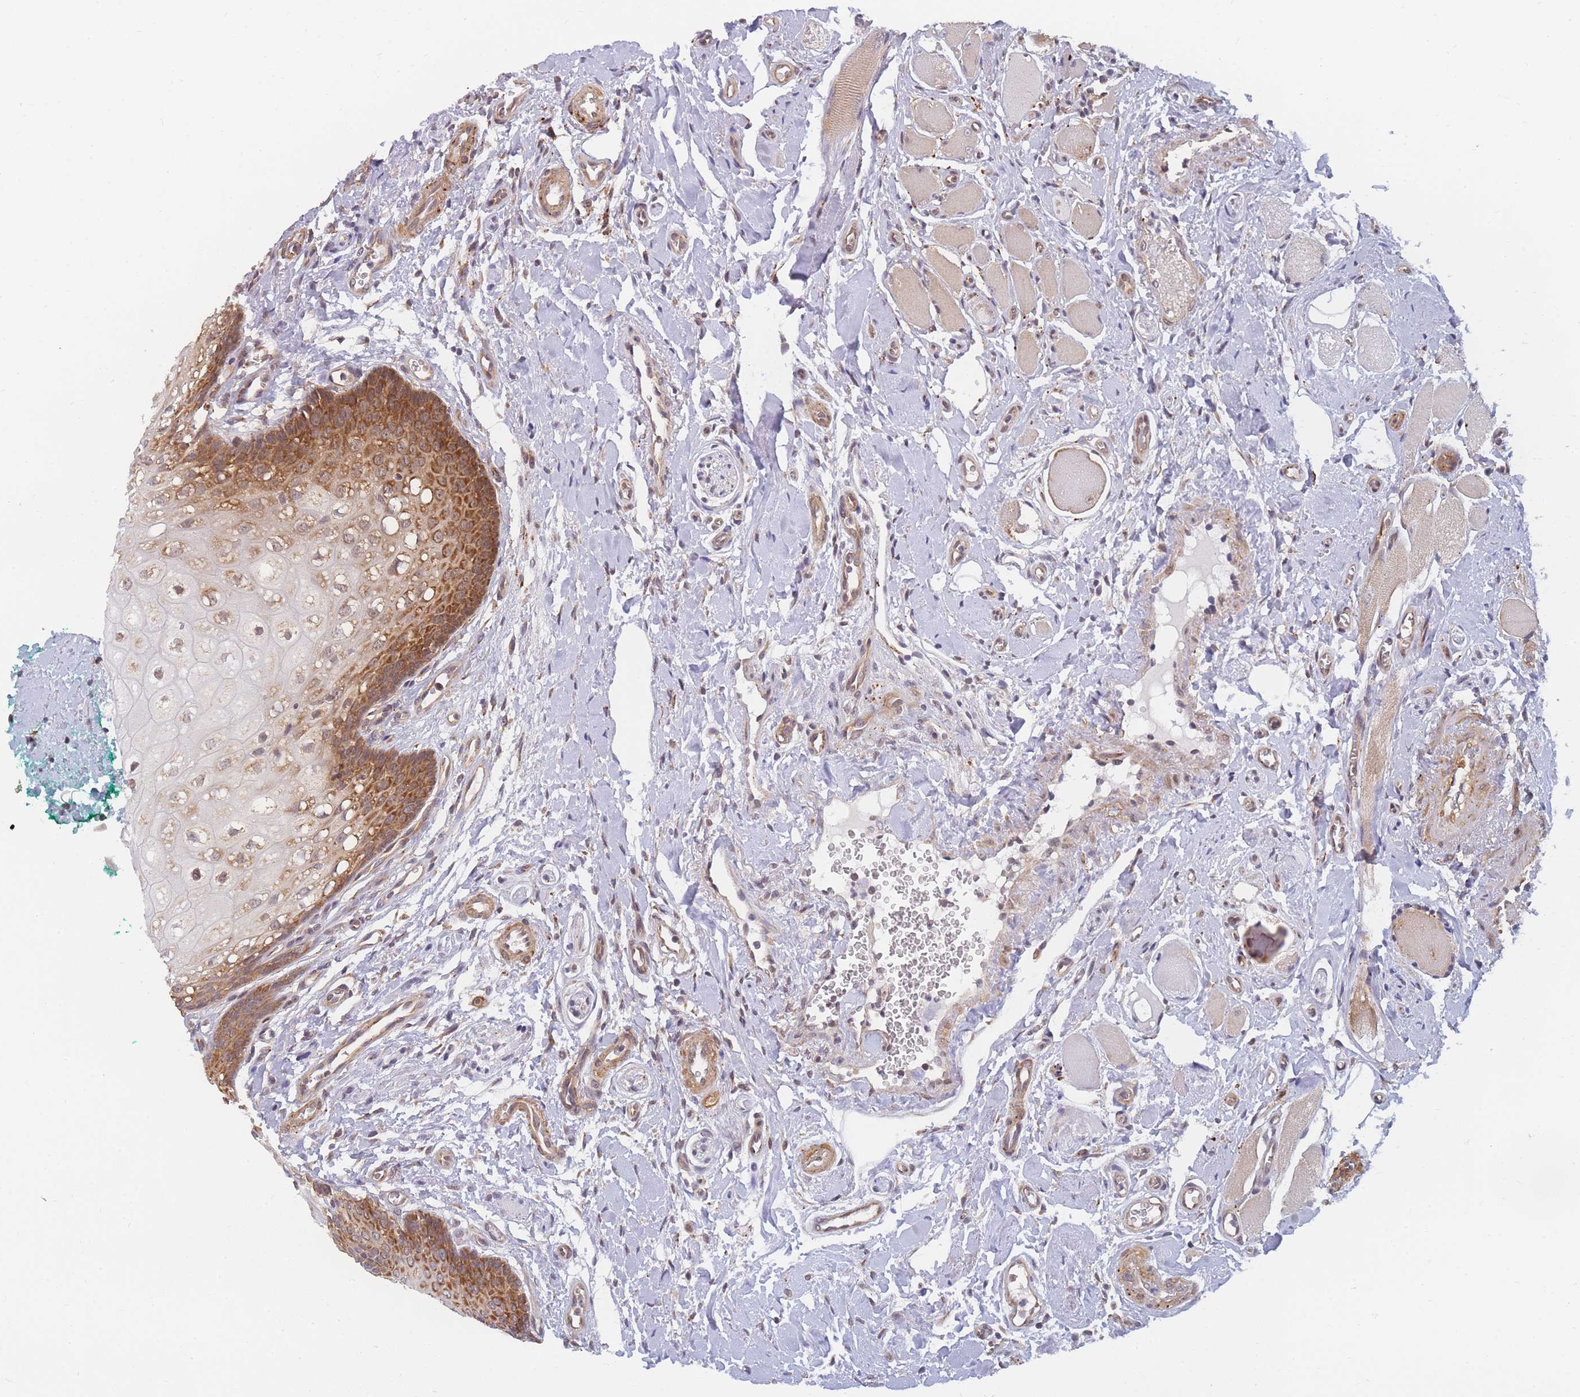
{"staining": {"intensity": "strong", "quantity": "25%-75%", "location": "cytoplasmic/membranous"}, "tissue": "oral mucosa", "cell_type": "Squamous epithelial cells", "image_type": "normal", "snomed": [{"axis": "morphology", "description": "Normal tissue, NOS"}, {"axis": "morphology", "description": "Squamous cell carcinoma, NOS"}, {"axis": "topography", "description": "Oral tissue"}, {"axis": "topography", "description": "Tounge, NOS"}, {"axis": "topography", "description": "Head-Neck"}], "caption": "Immunohistochemistry (IHC) (DAB) staining of unremarkable oral mucosa exhibits strong cytoplasmic/membranous protein positivity in about 25%-75% of squamous epithelial cells. (DAB IHC, brown staining for protein, blue staining for nuclei).", "gene": "ENSG00000276345", "patient": {"sex": "male", "age": 79}}